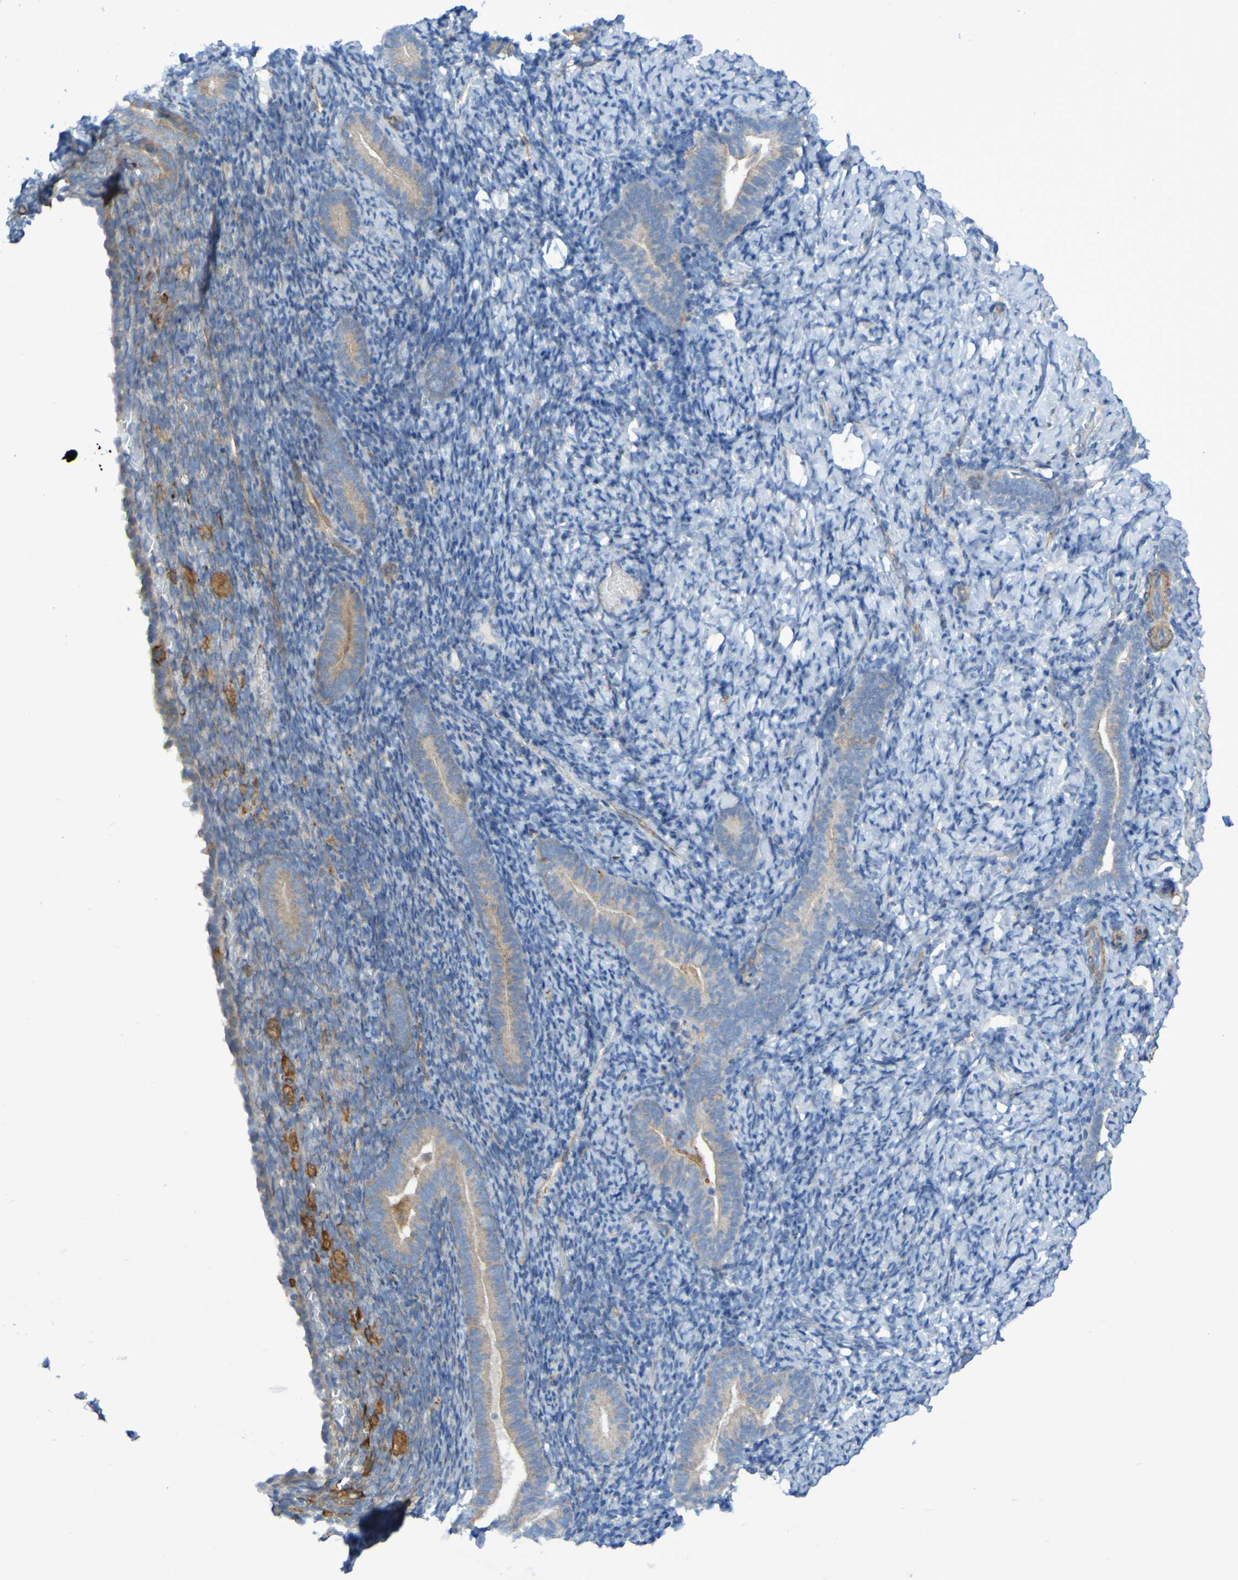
{"staining": {"intensity": "weak", "quantity": "<25%", "location": "cytoplasmic/membranous"}, "tissue": "endometrium", "cell_type": "Cells in endometrial stroma", "image_type": "normal", "snomed": [{"axis": "morphology", "description": "Normal tissue, NOS"}, {"axis": "topography", "description": "Endometrium"}], "caption": "Immunohistochemistry (IHC) histopathology image of benign endometrium stained for a protein (brown), which displays no expression in cells in endometrial stroma.", "gene": "SCRG1", "patient": {"sex": "female", "age": 51}}